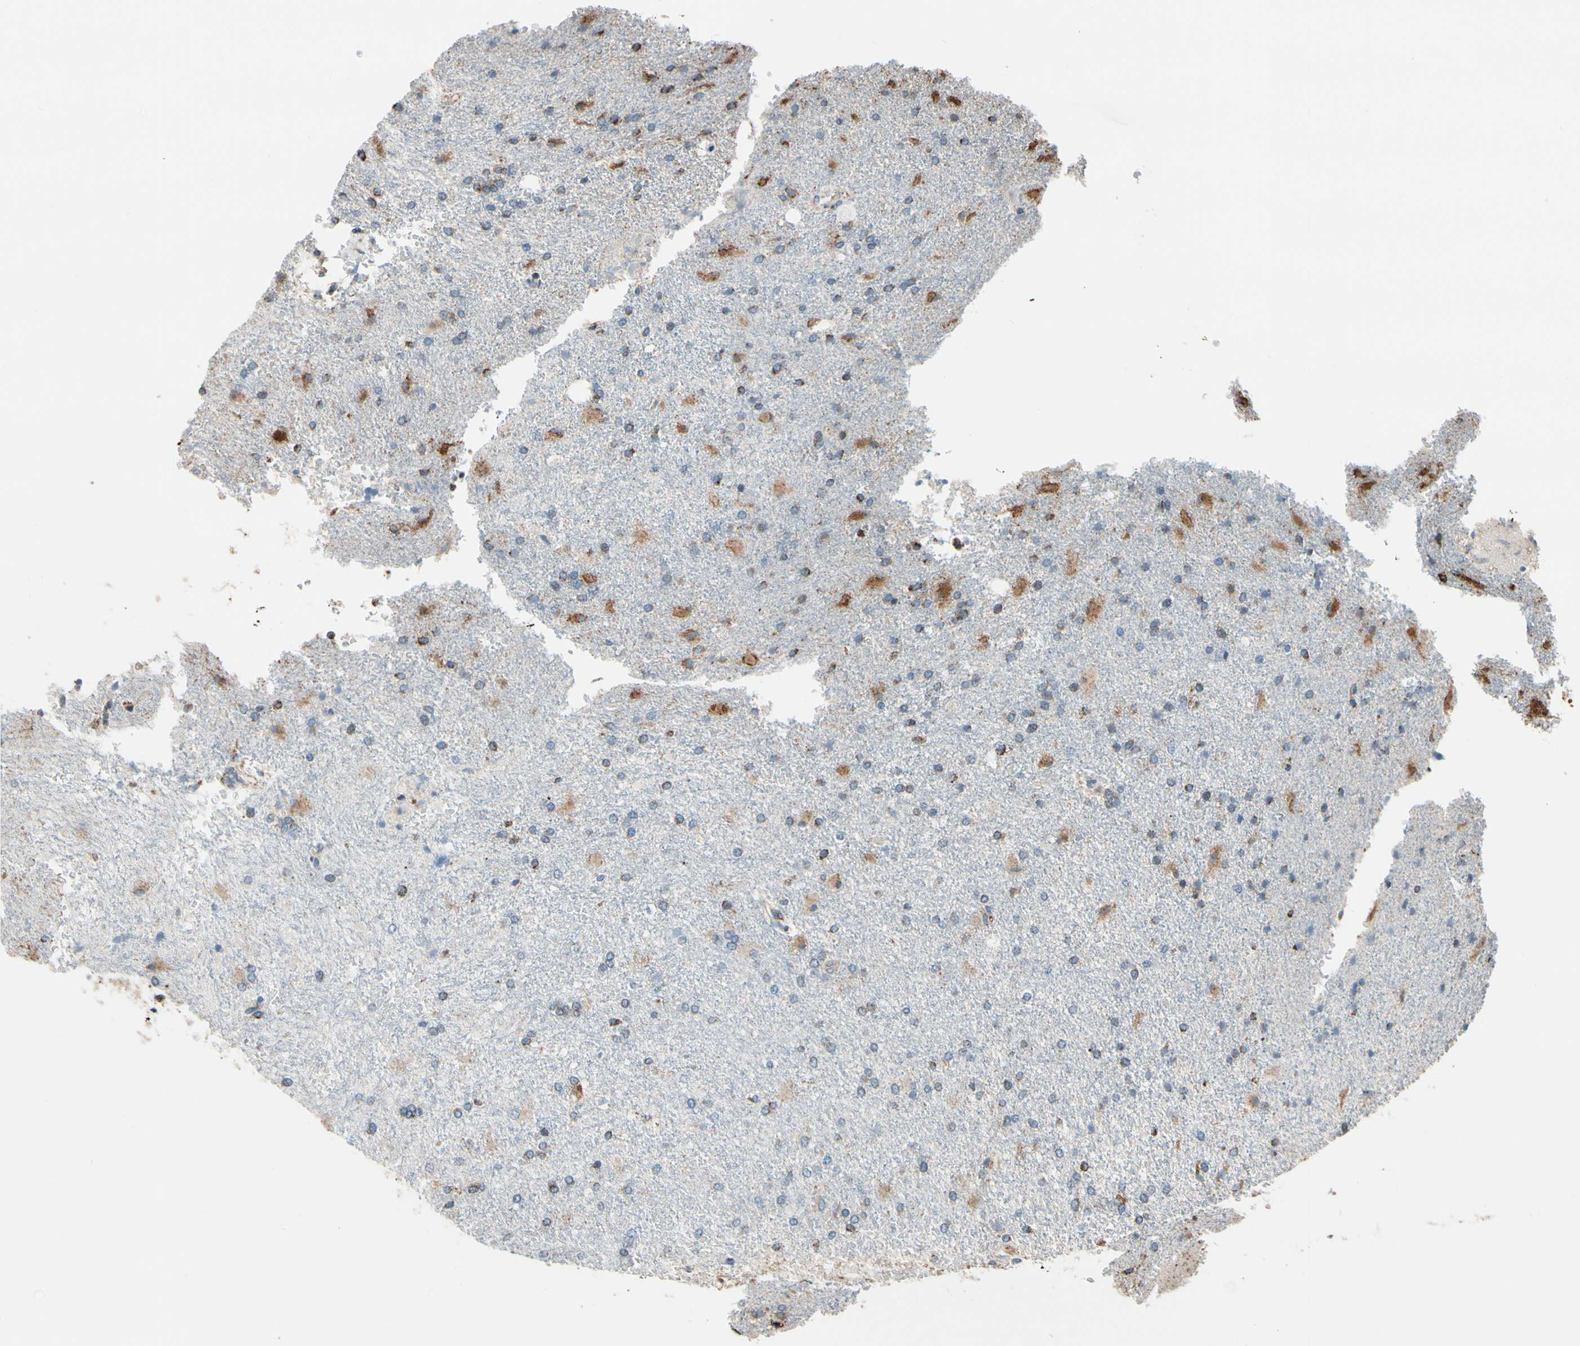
{"staining": {"intensity": "moderate", "quantity": "25%-75%", "location": "cytoplasmic/membranous,nuclear"}, "tissue": "glioma", "cell_type": "Tumor cells", "image_type": "cancer", "snomed": [{"axis": "morphology", "description": "Glioma, malignant, High grade"}, {"axis": "topography", "description": "Brain"}], "caption": "An image of human glioma stained for a protein reveals moderate cytoplasmic/membranous and nuclear brown staining in tumor cells.", "gene": "TMEM176A", "patient": {"sex": "male", "age": 71}}